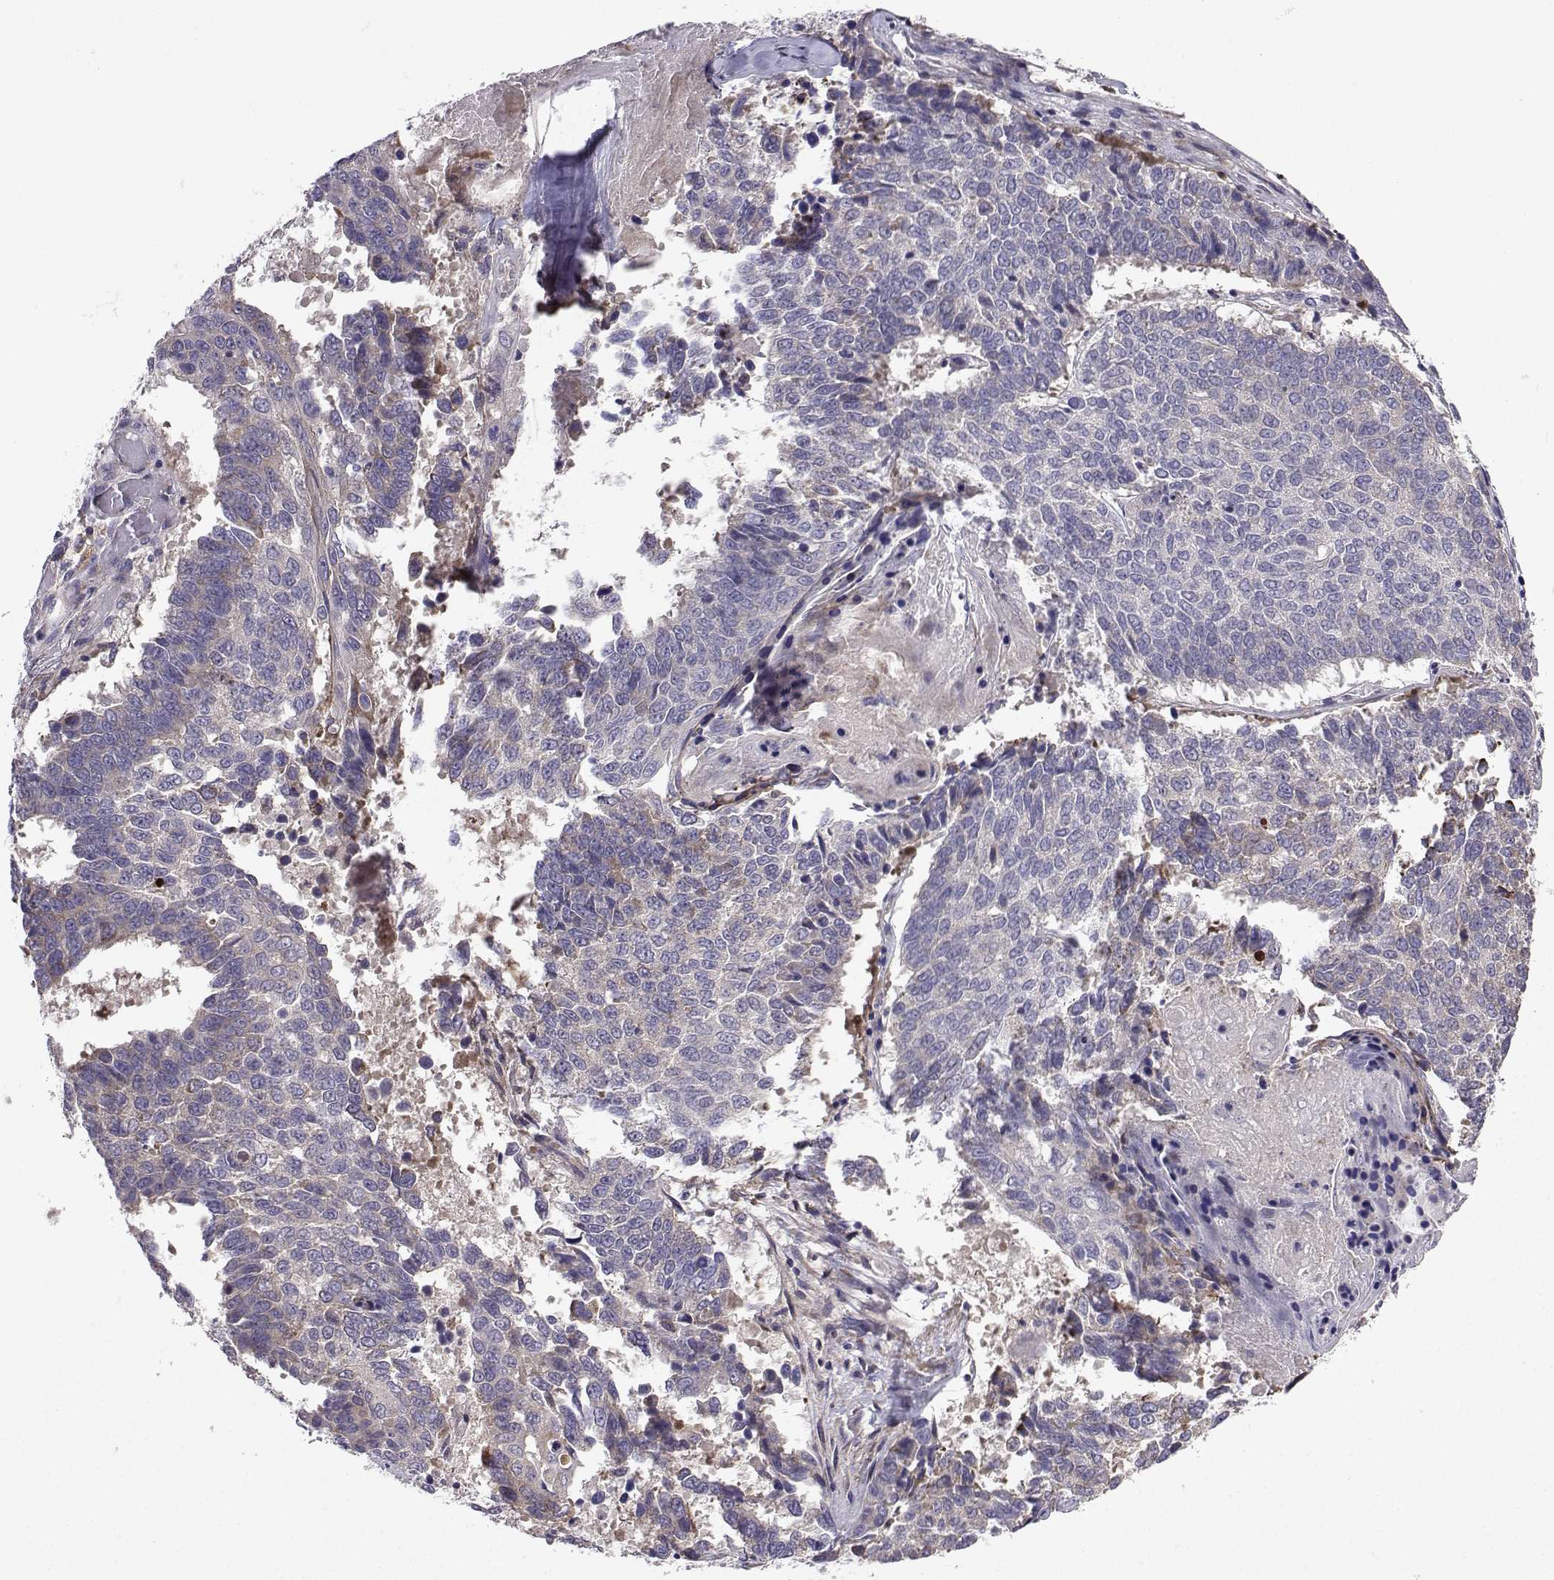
{"staining": {"intensity": "weak", "quantity": "<25%", "location": "cytoplasmic/membranous"}, "tissue": "lung cancer", "cell_type": "Tumor cells", "image_type": "cancer", "snomed": [{"axis": "morphology", "description": "Squamous cell carcinoma, NOS"}, {"axis": "topography", "description": "Lung"}], "caption": "Immunohistochemistry (IHC) of lung squamous cell carcinoma demonstrates no staining in tumor cells. Brightfield microscopy of IHC stained with DAB (brown) and hematoxylin (blue), captured at high magnification.", "gene": "STXBP5", "patient": {"sex": "male", "age": 73}}